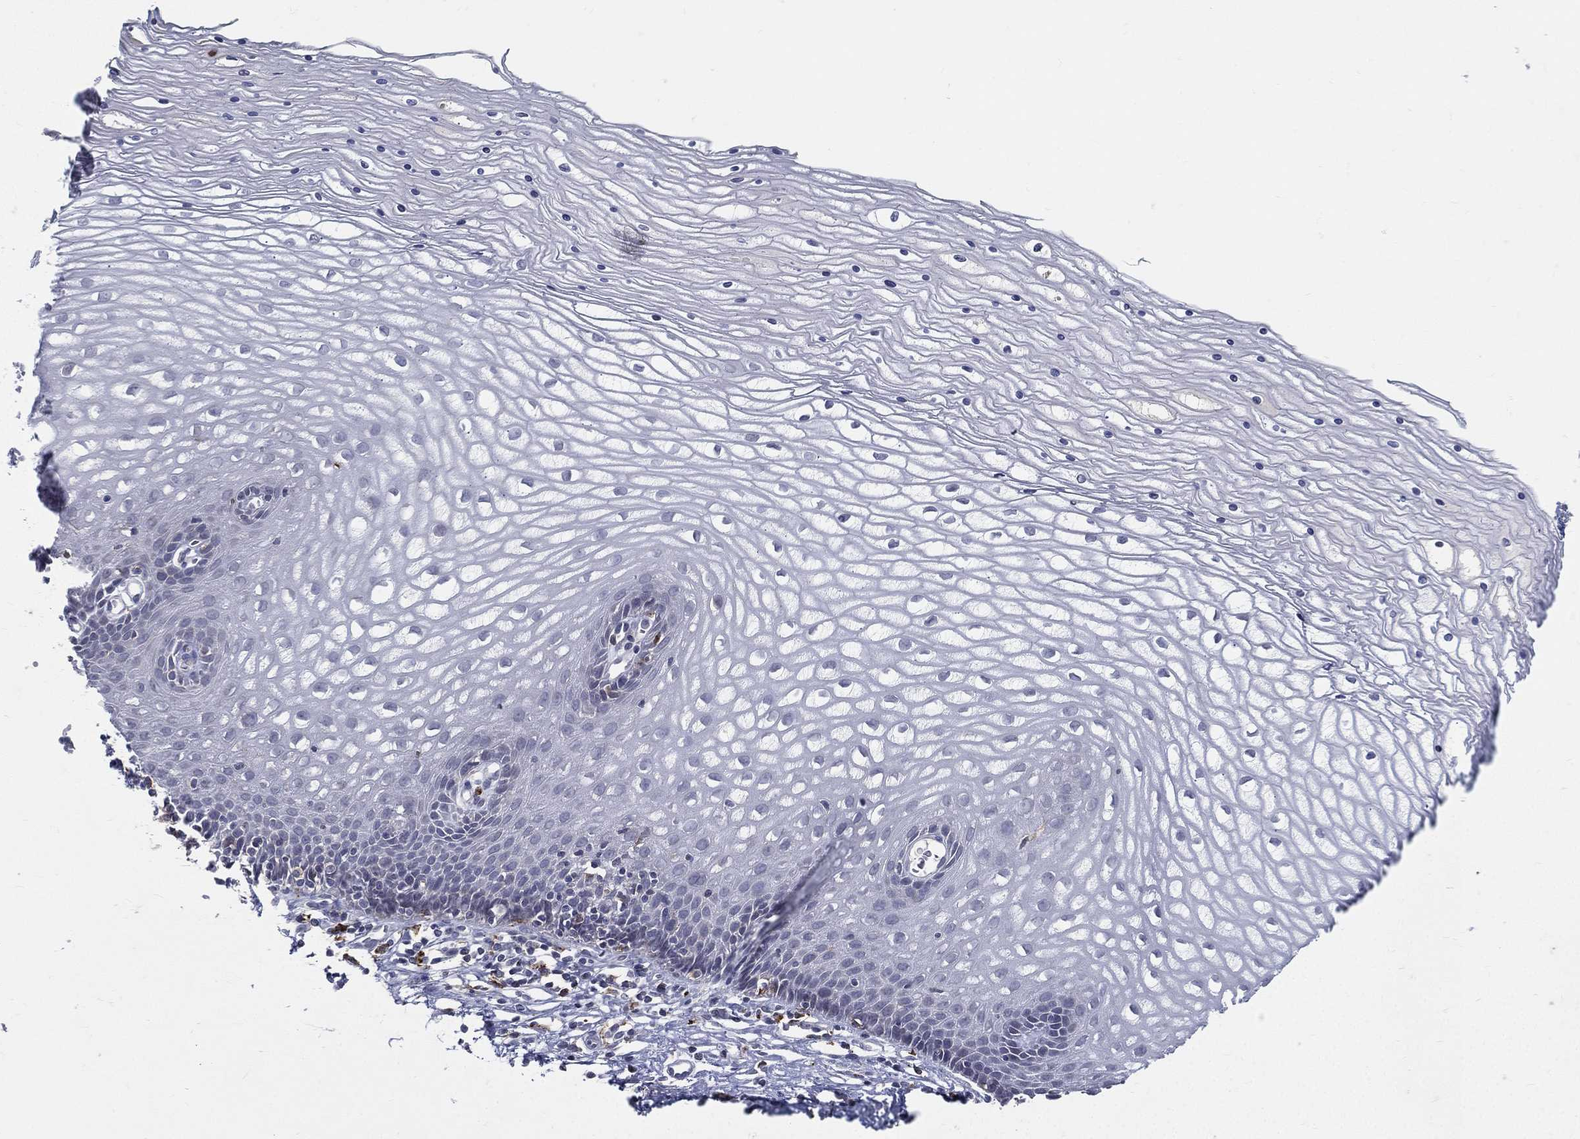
{"staining": {"intensity": "negative", "quantity": "none", "location": "none"}, "tissue": "cervix", "cell_type": "Glandular cells", "image_type": "normal", "snomed": [{"axis": "morphology", "description": "Normal tissue, NOS"}, {"axis": "topography", "description": "Cervix"}], "caption": "Immunohistochemical staining of normal cervix exhibits no significant positivity in glandular cells. (Immunohistochemistry (ihc), brightfield microscopy, high magnification).", "gene": "EVI2B", "patient": {"sex": "female", "age": 35}}